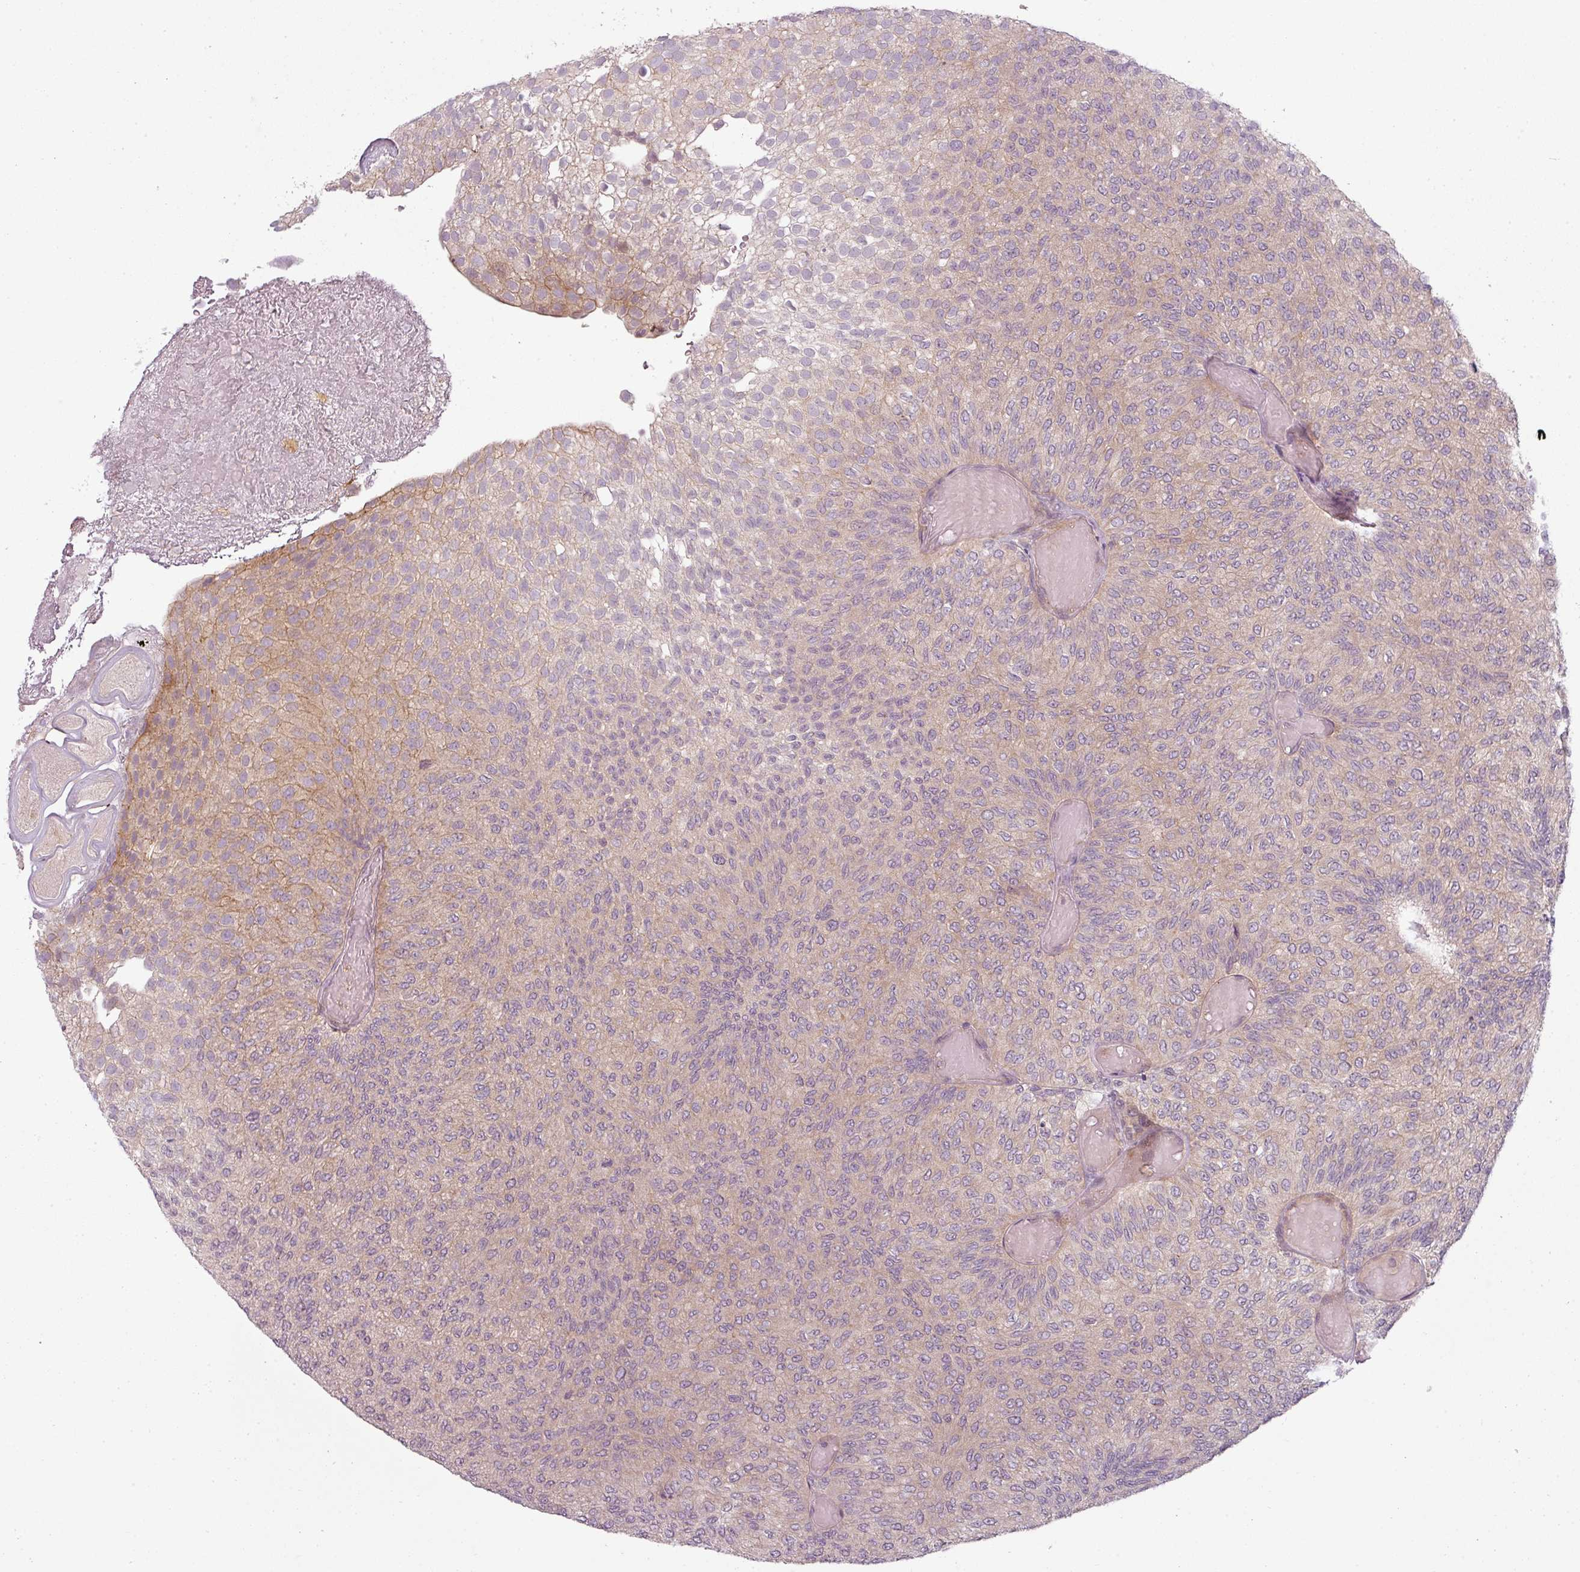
{"staining": {"intensity": "weak", "quantity": "<25%", "location": "cytoplasmic/membranous"}, "tissue": "urothelial cancer", "cell_type": "Tumor cells", "image_type": "cancer", "snomed": [{"axis": "morphology", "description": "Urothelial carcinoma, Low grade"}, {"axis": "topography", "description": "Urinary bladder"}], "caption": "This is an immunohistochemistry image of human urothelial carcinoma (low-grade). There is no expression in tumor cells.", "gene": "SLC16A9", "patient": {"sex": "male", "age": 78}}